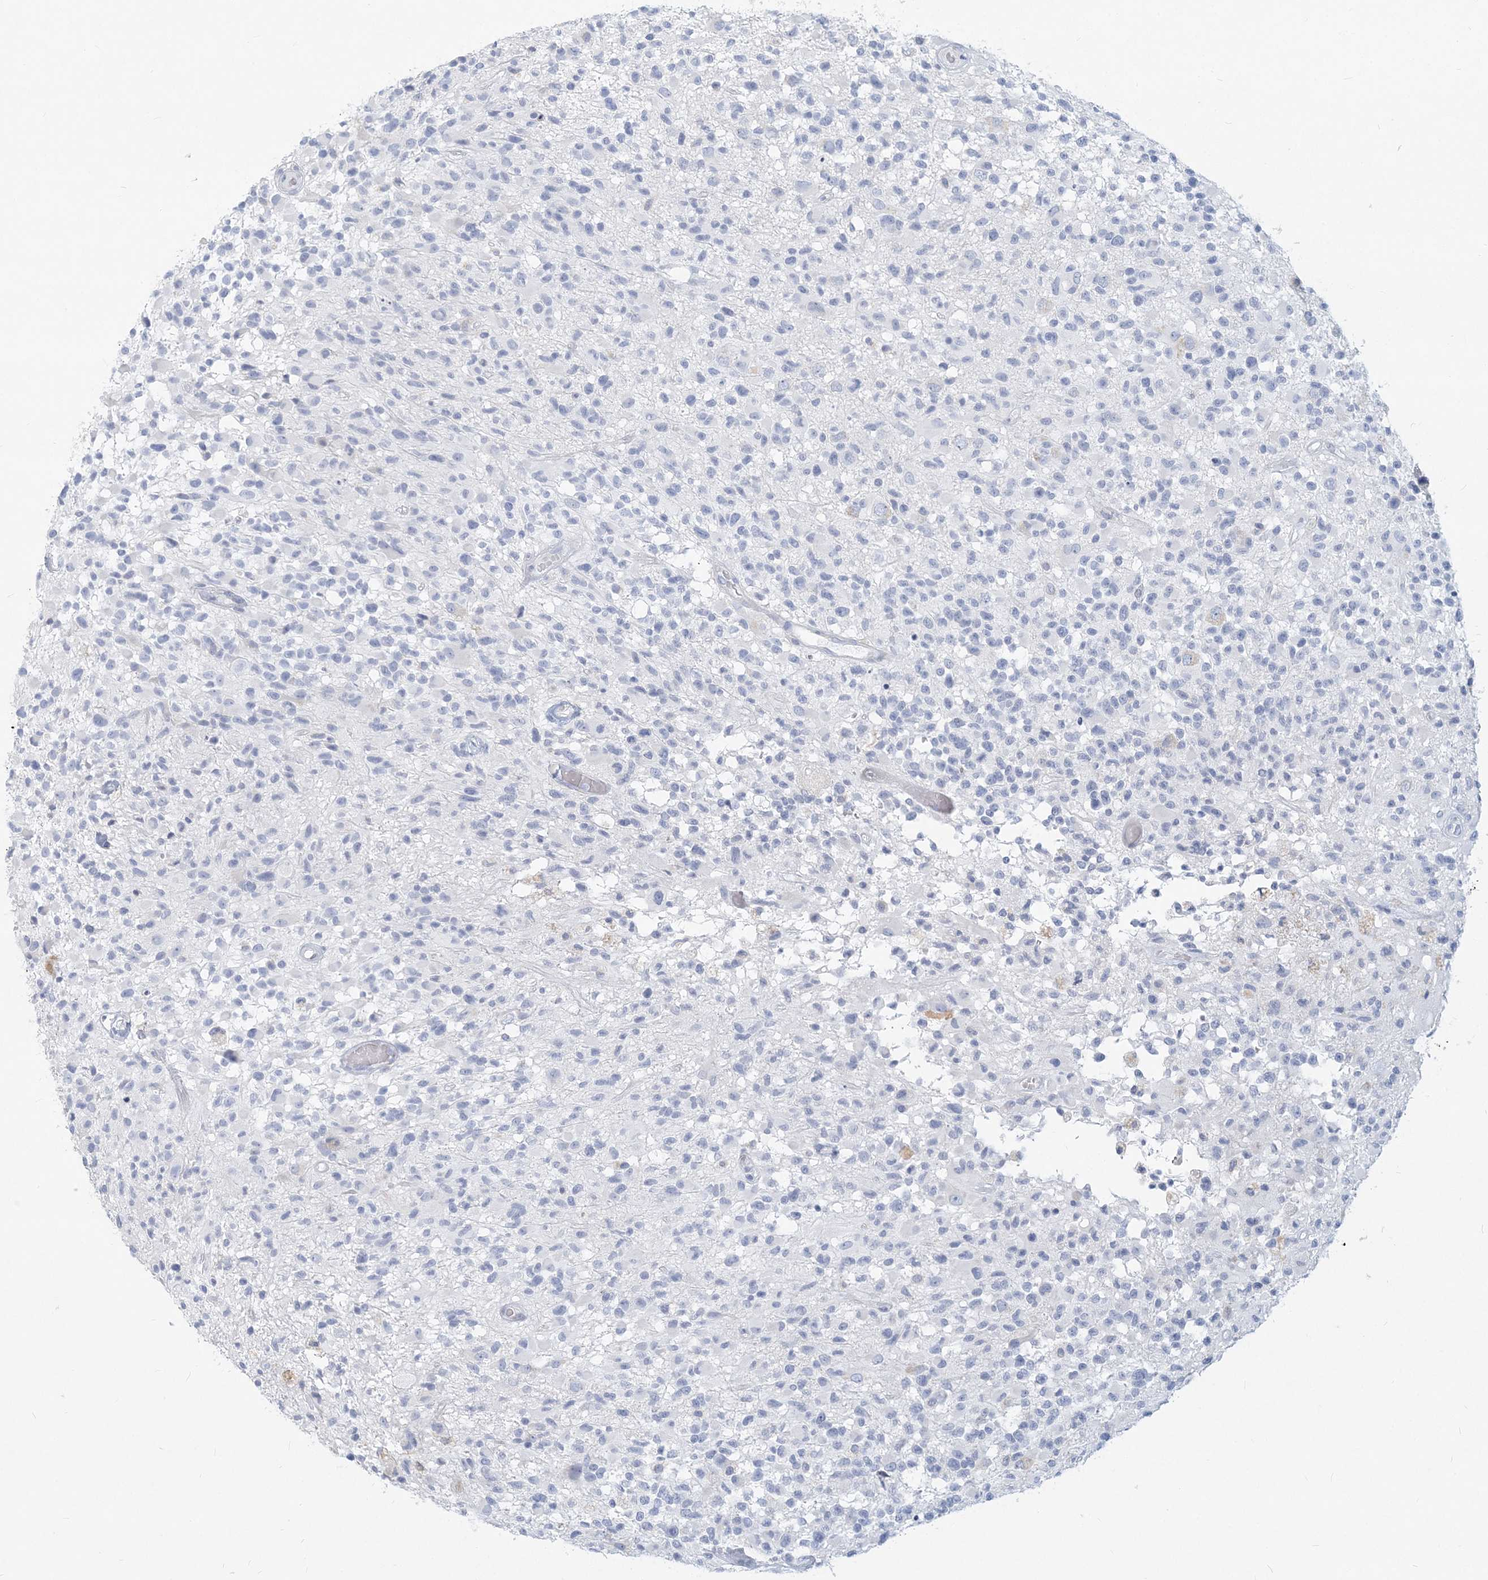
{"staining": {"intensity": "negative", "quantity": "none", "location": "none"}, "tissue": "glioma", "cell_type": "Tumor cells", "image_type": "cancer", "snomed": [{"axis": "morphology", "description": "Glioma, malignant, High grade"}, {"axis": "morphology", "description": "Glioblastoma, NOS"}, {"axis": "topography", "description": "Brain"}], "caption": "There is no significant staining in tumor cells of malignant glioma (high-grade).", "gene": "CSN1S1", "patient": {"sex": "male", "age": 60}}